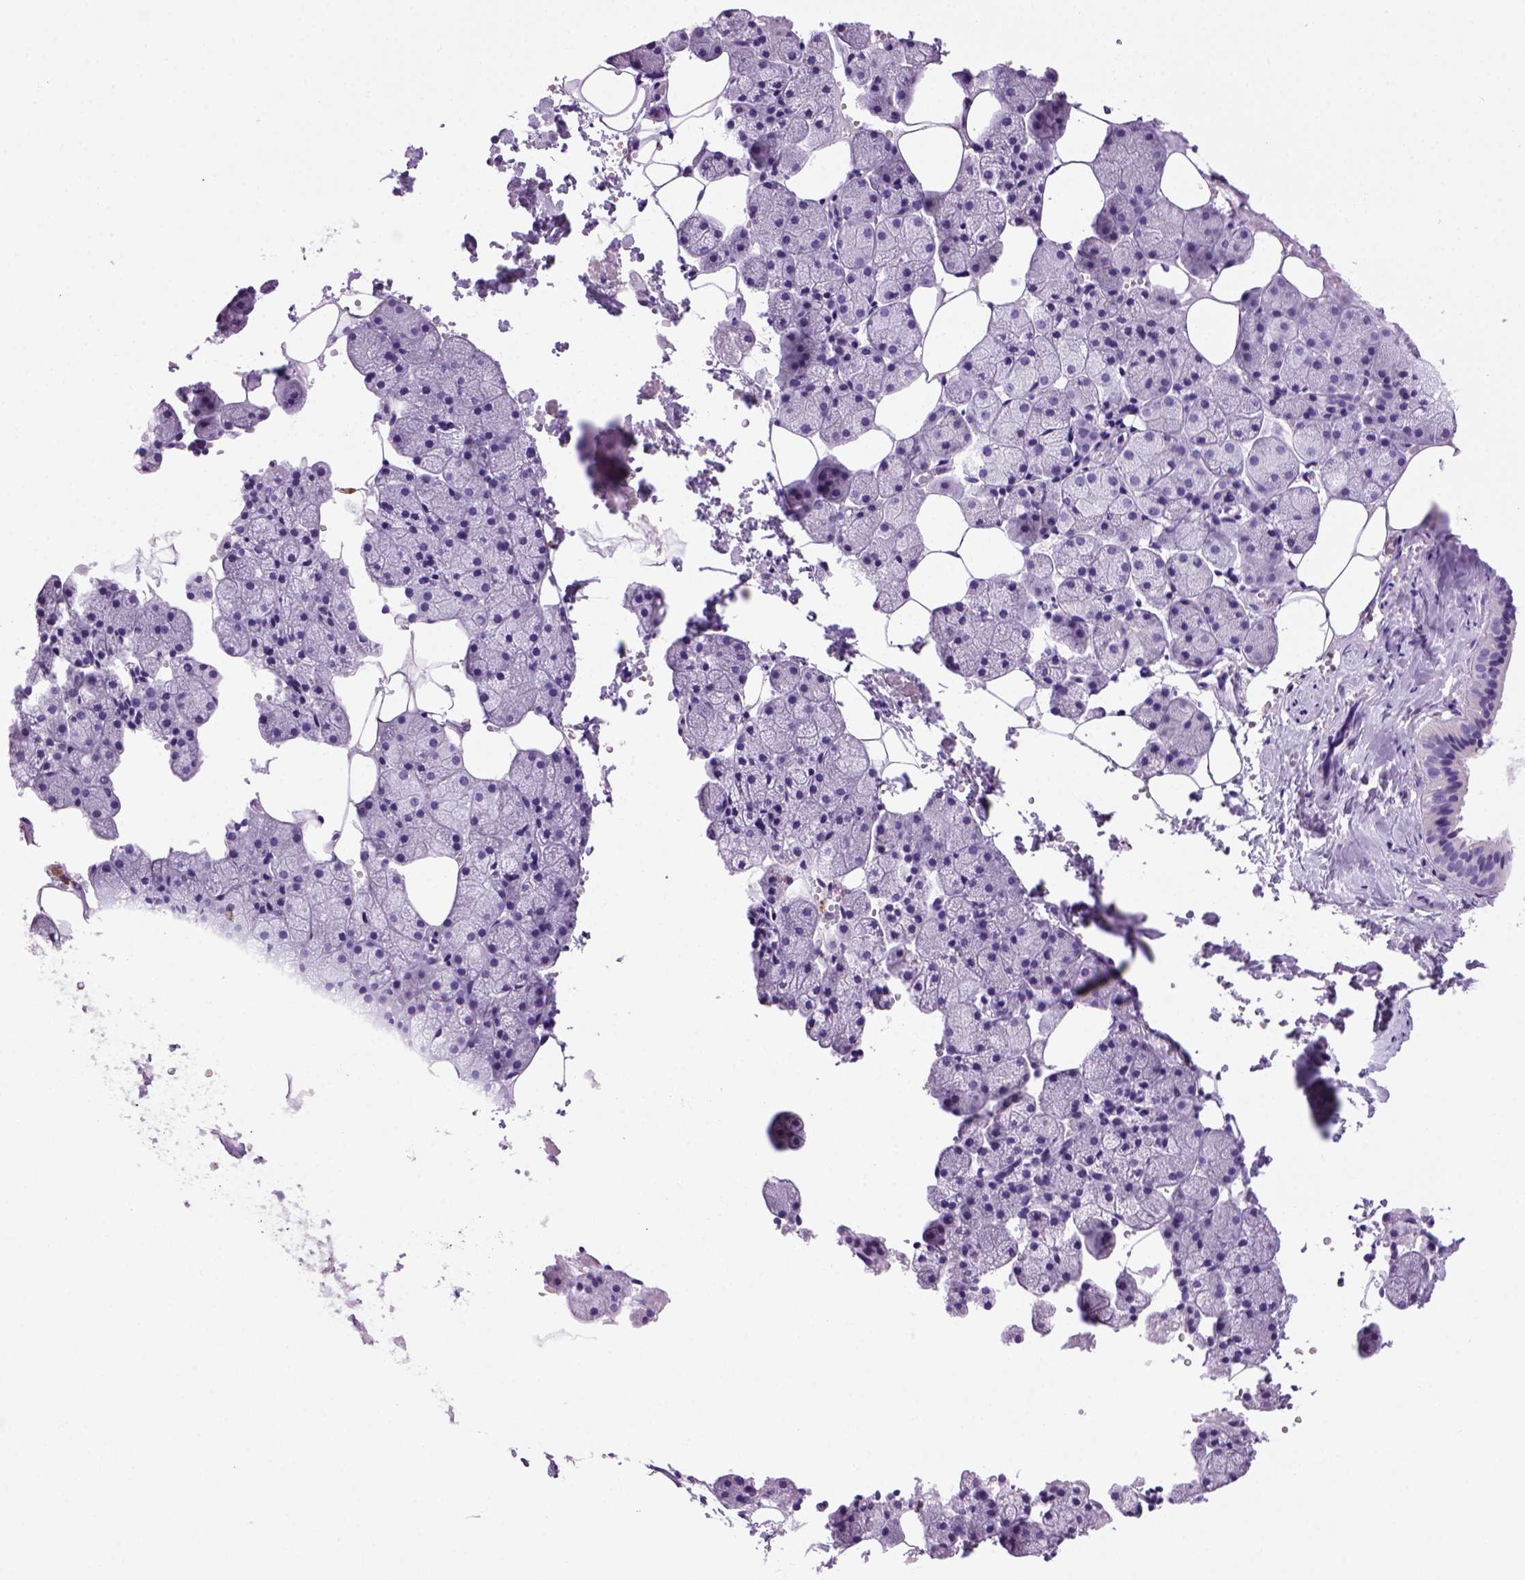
{"staining": {"intensity": "negative", "quantity": "none", "location": "none"}, "tissue": "salivary gland", "cell_type": "Glandular cells", "image_type": "normal", "snomed": [{"axis": "morphology", "description": "Normal tissue, NOS"}, {"axis": "topography", "description": "Salivary gland"}], "caption": "A histopathology image of human salivary gland is negative for staining in glandular cells. Nuclei are stained in blue.", "gene": "SGCG", "patient": {"sex": "male", "age": 38}}